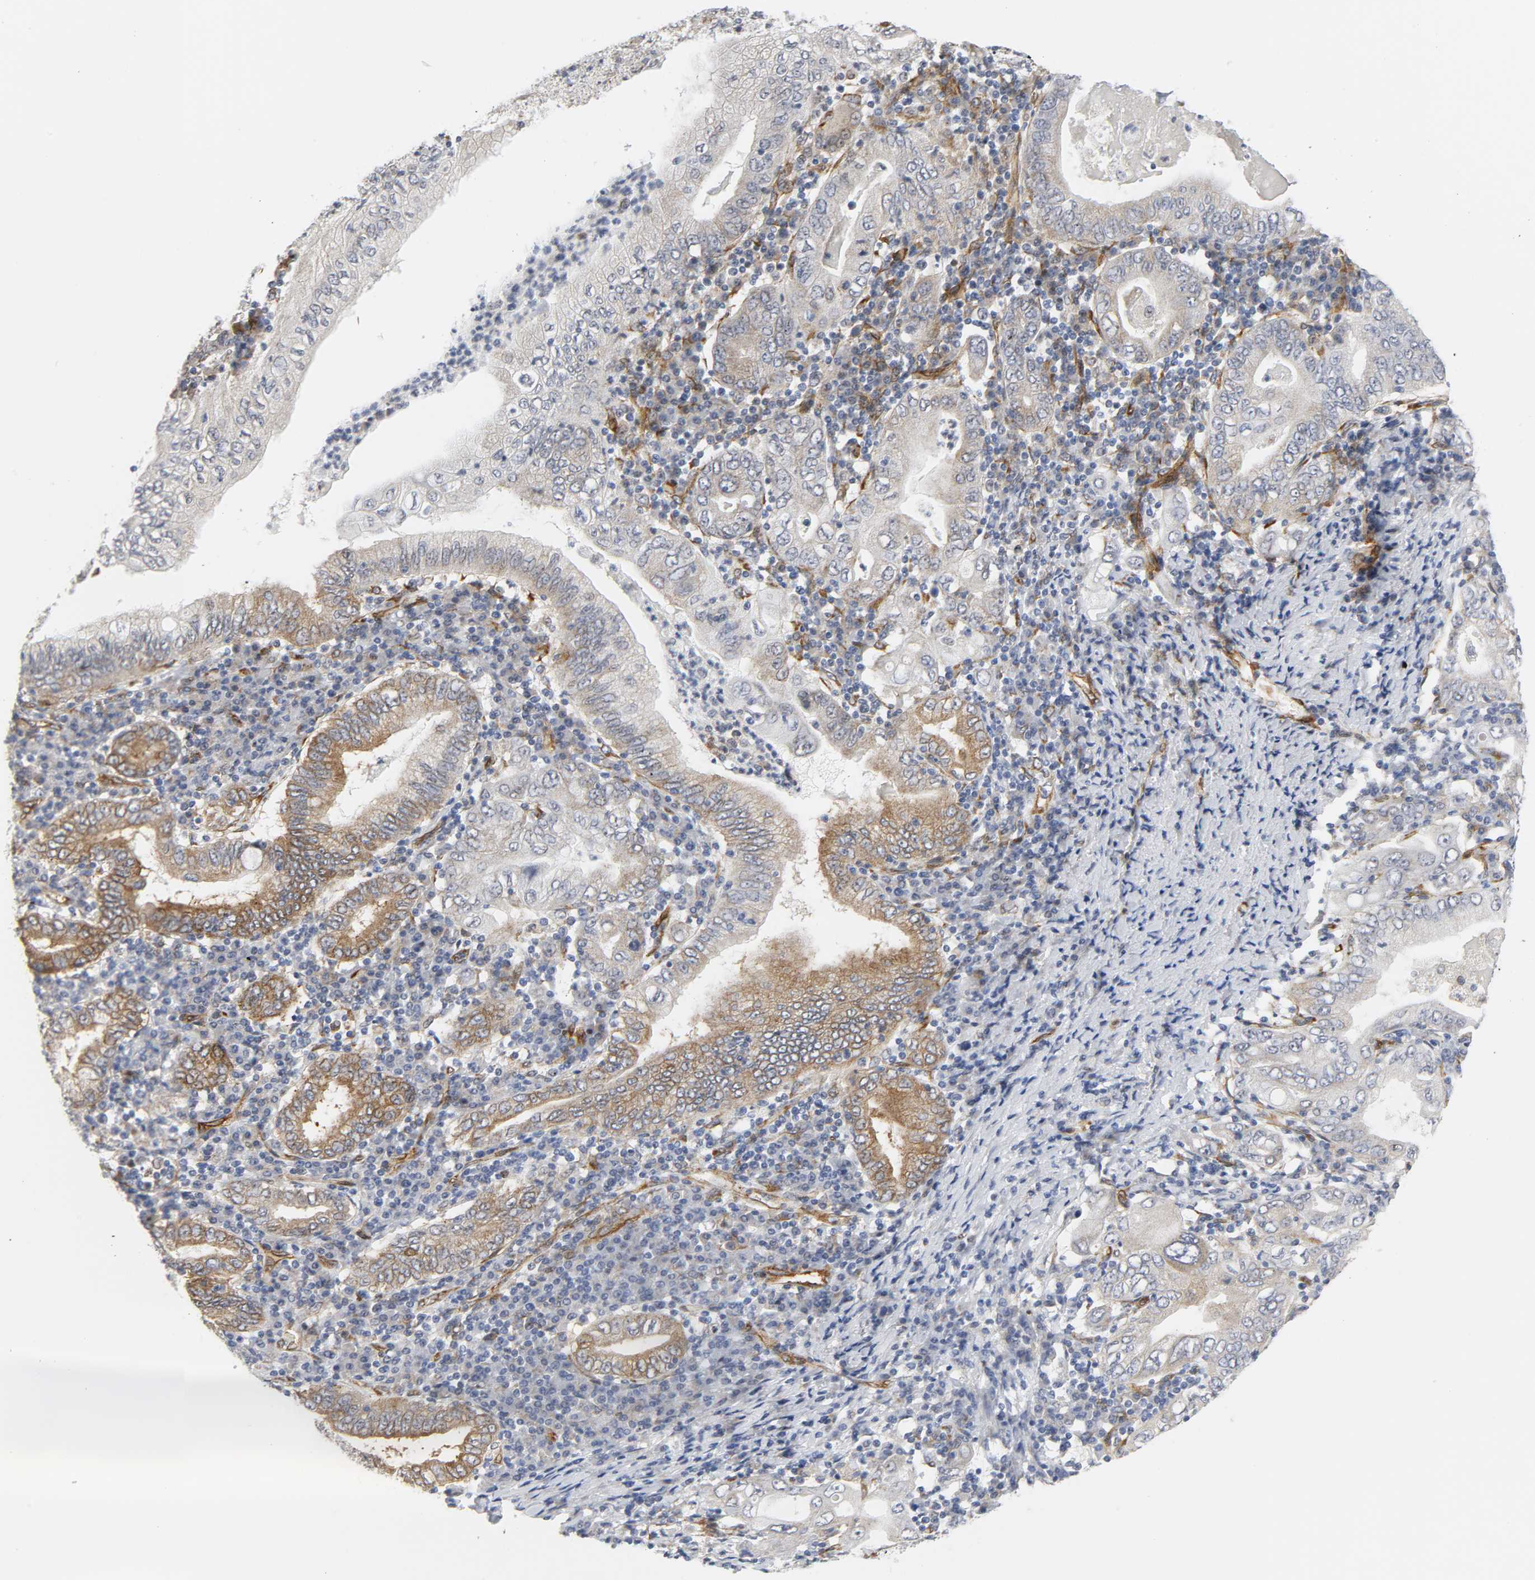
{"staining": {"intensity": "moderate", "quantity": "25%-75%", "location": "cytoplasmic/membranous"}, "tissue": "stomach cancer", "cell_type": "Tumor cells", "image_type": "cancer", "snomed": [{"axis": "morphology", "description": "Normal tissue, NOS"}, {"axis": "morphology", "description": "Adenocarcinoma, NOS"}, {"axis": "topography", "description": "Esophagus"}, {"axis": "topography", "description": "Stomach, upper"}, {"axis": "topography", "description": "Peripheral nerve tissue"}], "caption": "Immunohistochemistry (IHC) of human stomach cancer shows medium levels of moderate cytoplasmic/membranous positivity in about 25%-75% of tumor cells.", "gene": "DOCK1", "patient": {"sex": "male", "age": 62}}